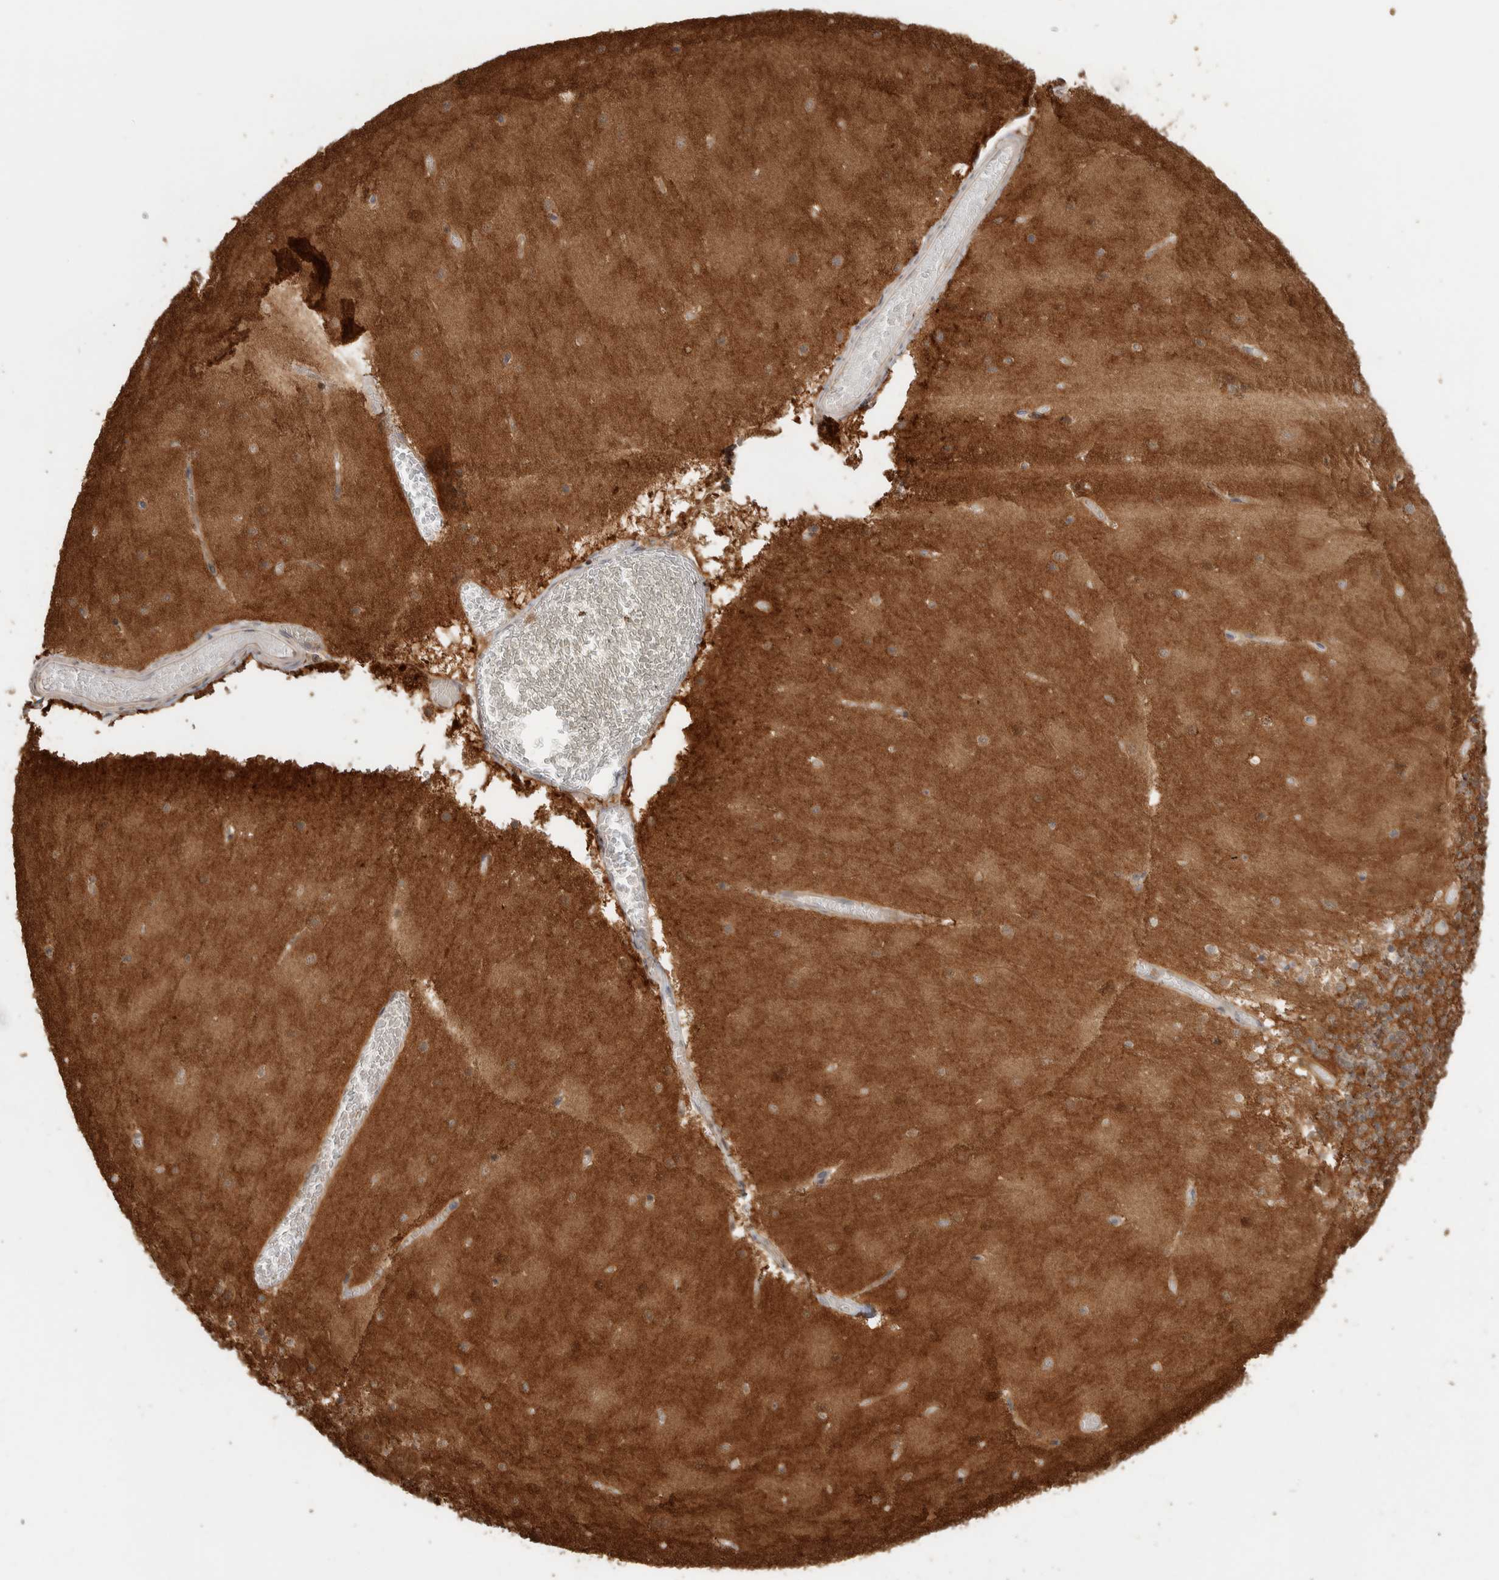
{"staining": {"intensity": "moderate", "quantity": ">75%", "location": "cytoplasmic/membranous"}, "tissue": "cerebellum", "cell_type": "Cells in granular layer", "image_type": "normal", "snomed": [{"axis": "morphology", "description": "Normal tissue, NOS"}, {"axis": "topography", "description": "Cerebellum"}], "caption": "Cells in granular layer demonstrate medium levels of moderate cytoplasmic/membranous expression in about >75% of cells in normal human cerebellum. (brown staining indicates protein expression, while blue staining denotes nuclei).", "gene": "CNTROB", "patient": {"sex": "female", "age": 28}}